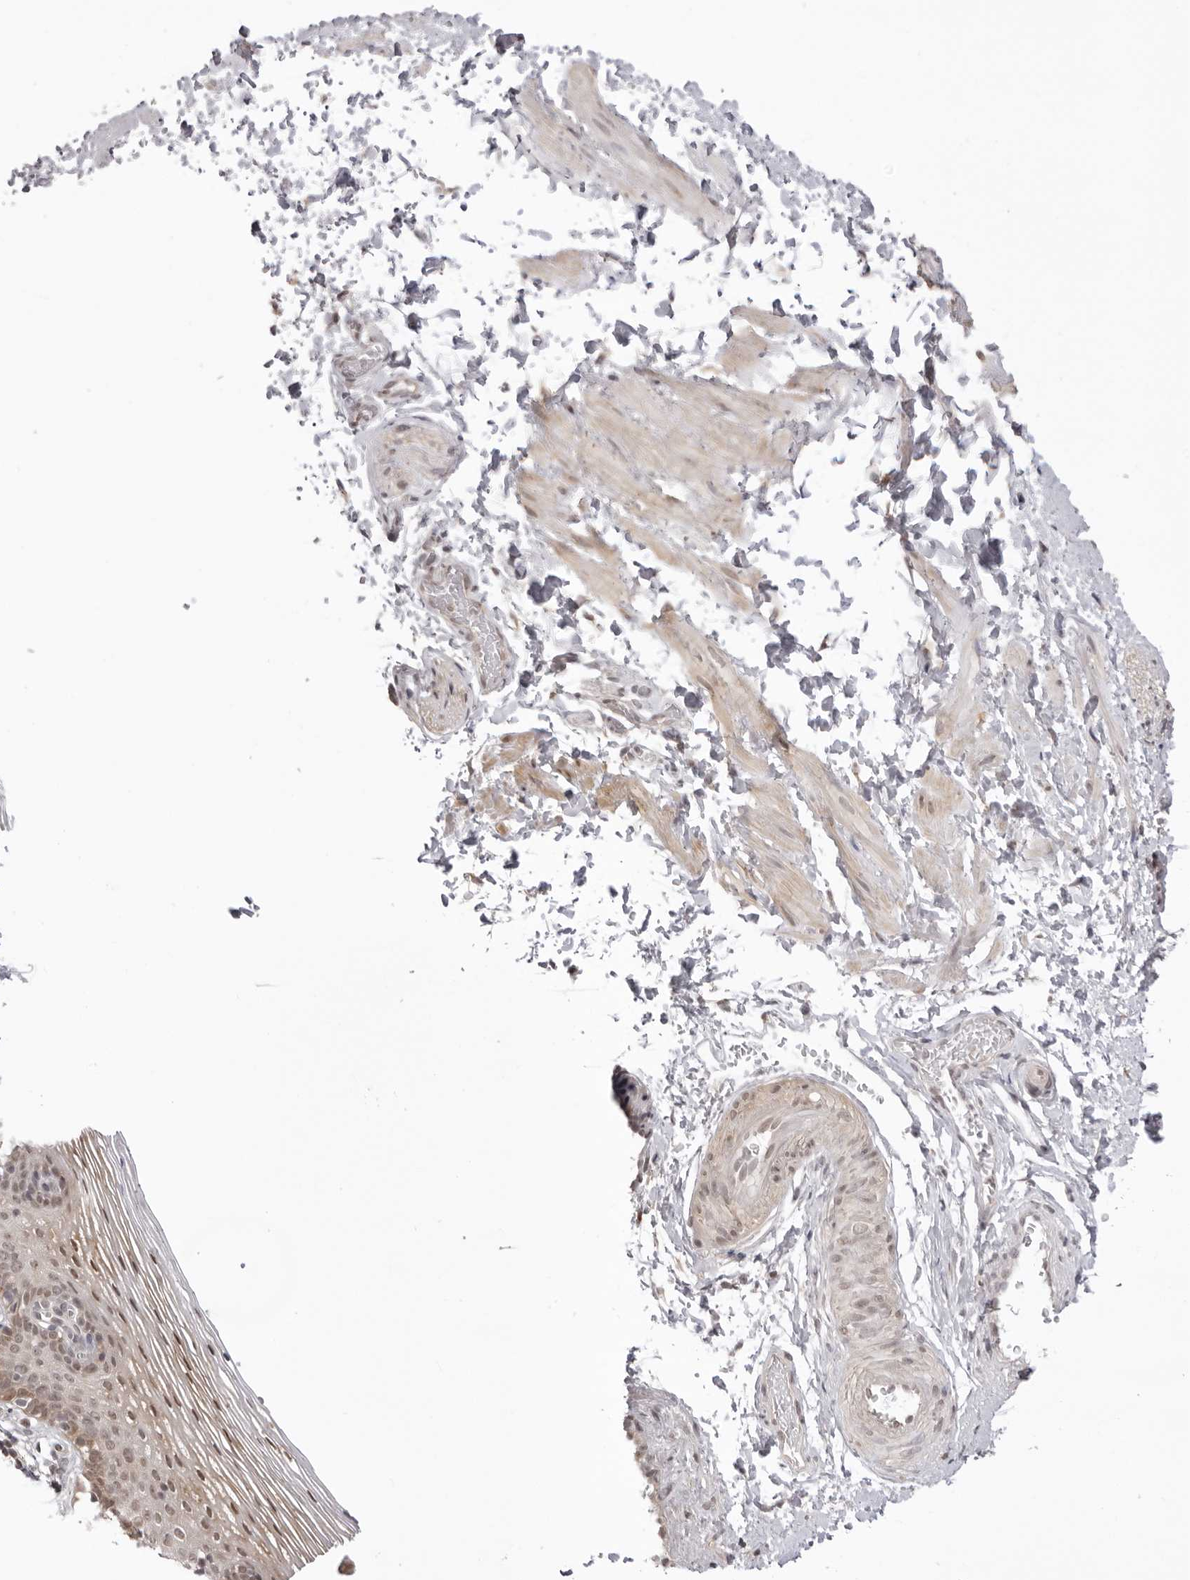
{"staining": {"intensity": "weak", "quantity": "25%-75%", "location": "cytoplasmic/membranous,nuclear"}, "tissue": "vagina", "cell_type": "Squamous epithelial cells", "image_type": "normal", "snomed": [{"axis": "morphology", "description": "Normal tissue, NOS"}, {"axis": "topography", "description": "Vagina"}], "caption": "This image displays IHC staining of normal vagina, with low weak cytoplasmic/membranous,nuclear expression in about 25%-75% of squamous epithelial cells.", "gene": "ZC3H11A", "patient": {"sex": "female", "age": 32}}